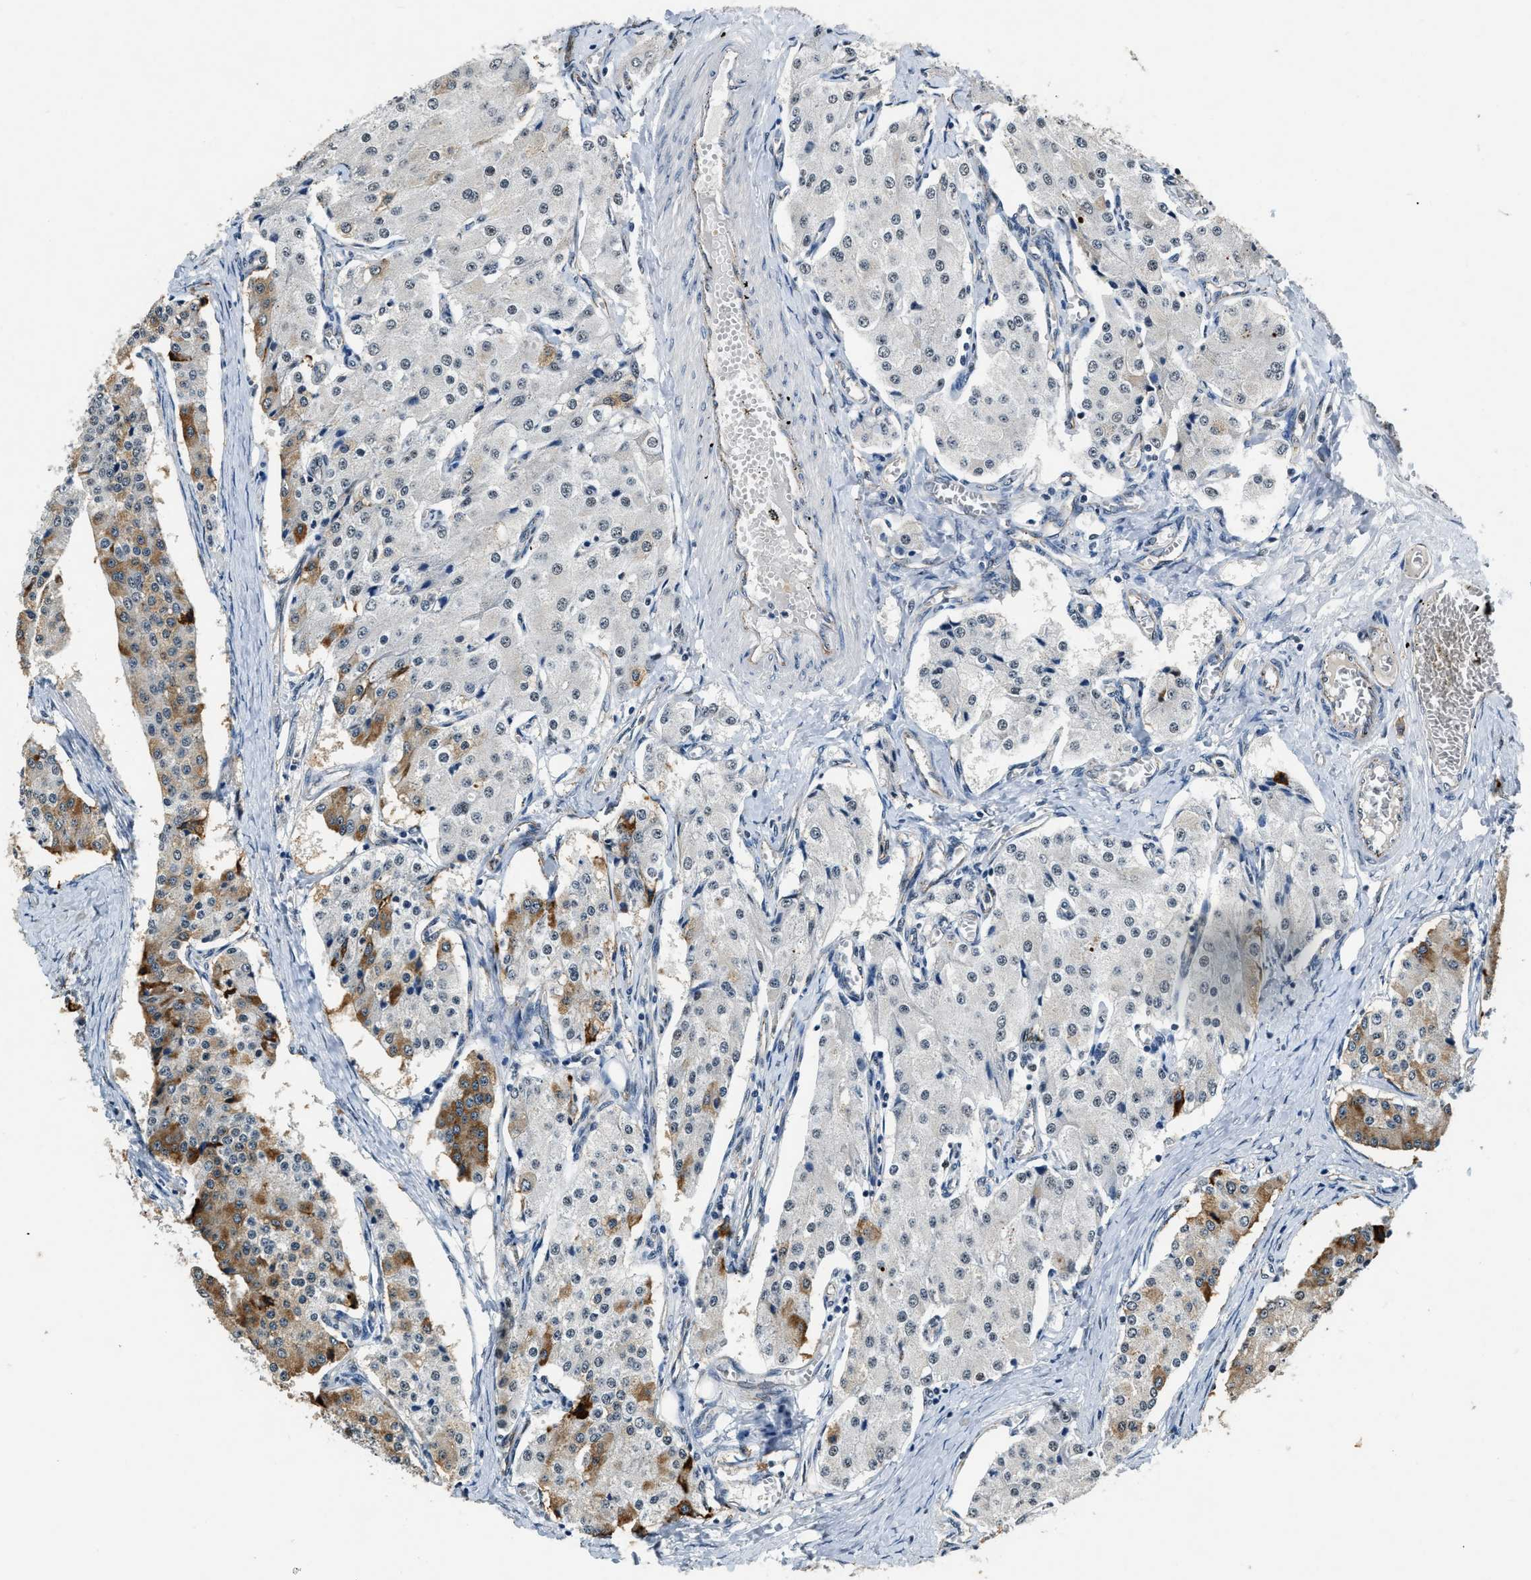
{"staining": {"intensity": "moderate", "quantity": "25%-75%", "location": "cytoplasmic/membranous"}, "tissue": "carcinoid", "cell_type": "Tumor cells", "image_type": "cancer", "snomed": [{"axis": "morphology", "description": "Carcinoid, malignant, NOS"}, {"axis": "topography", "description": "Colon"}], "caption": "This is an image of immunohistochemistry (IHC) staining of carcinoid (malignant), which shows moderate positivity in the cytoplasmic/membranous of tumor cells.", "gene": "CCNE1", "patient": {"sex": "female", "age": 52}}